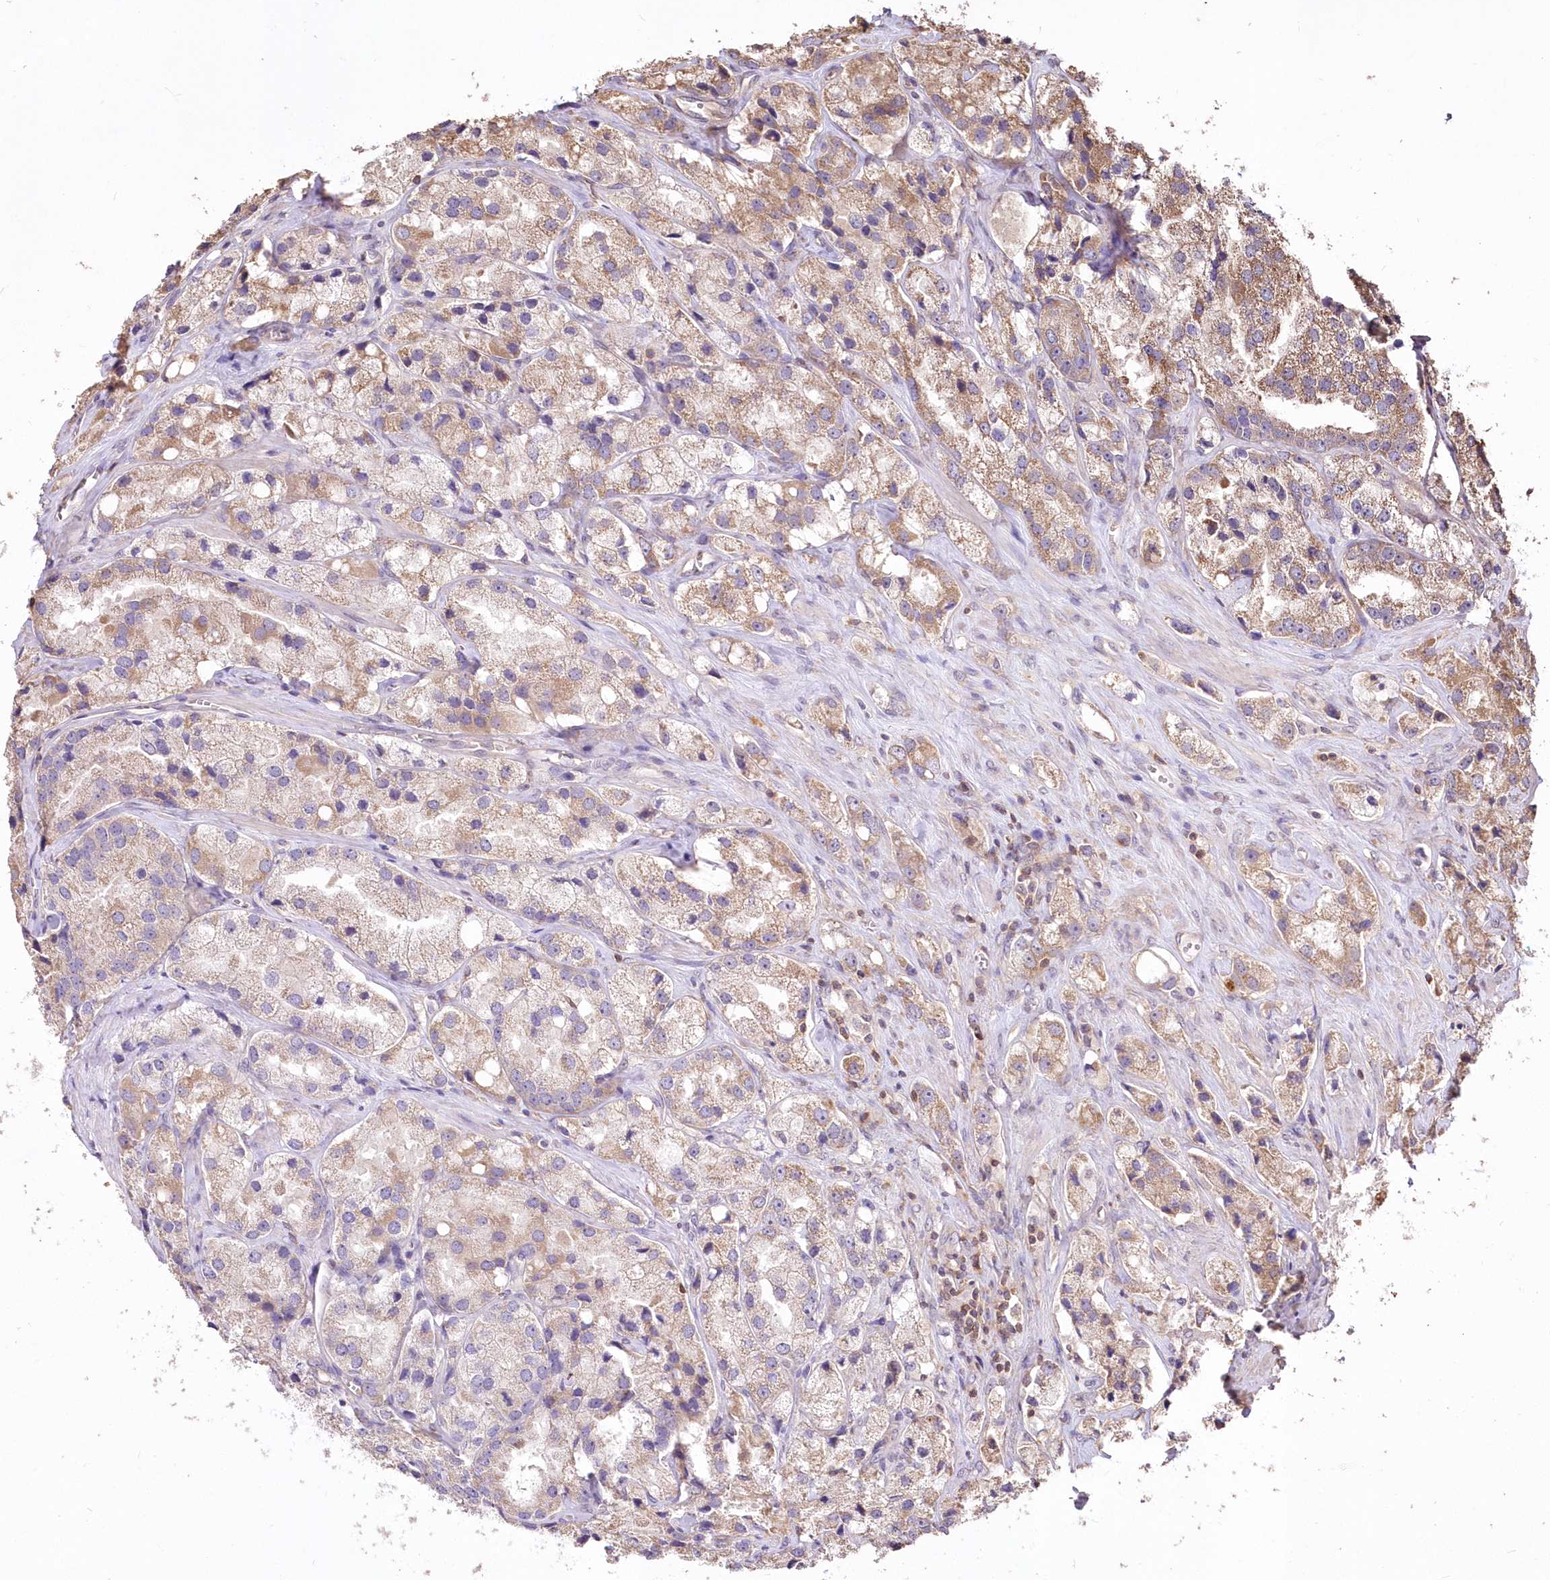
{"staining": {"intensity": "moderate", "quantity": "<25%", "location": "cytoplasmic/membranous"}, "tissue": "prostate cancer", "cell_type": "Tumor cells", "image_type": "cancer", "snomed": [{"axis": "morphology", "description": "Adenocarcinoma, High grade"}, {"axis": "topography", "description": "Prostate"}], "caption": "Tumor cells show low levels of moderate cytoplasmic/membranous staining in approximately <25% of cells in prostate cancer.", "gene": "STK17B", "patient": {"sex": "male", "age": 66}}